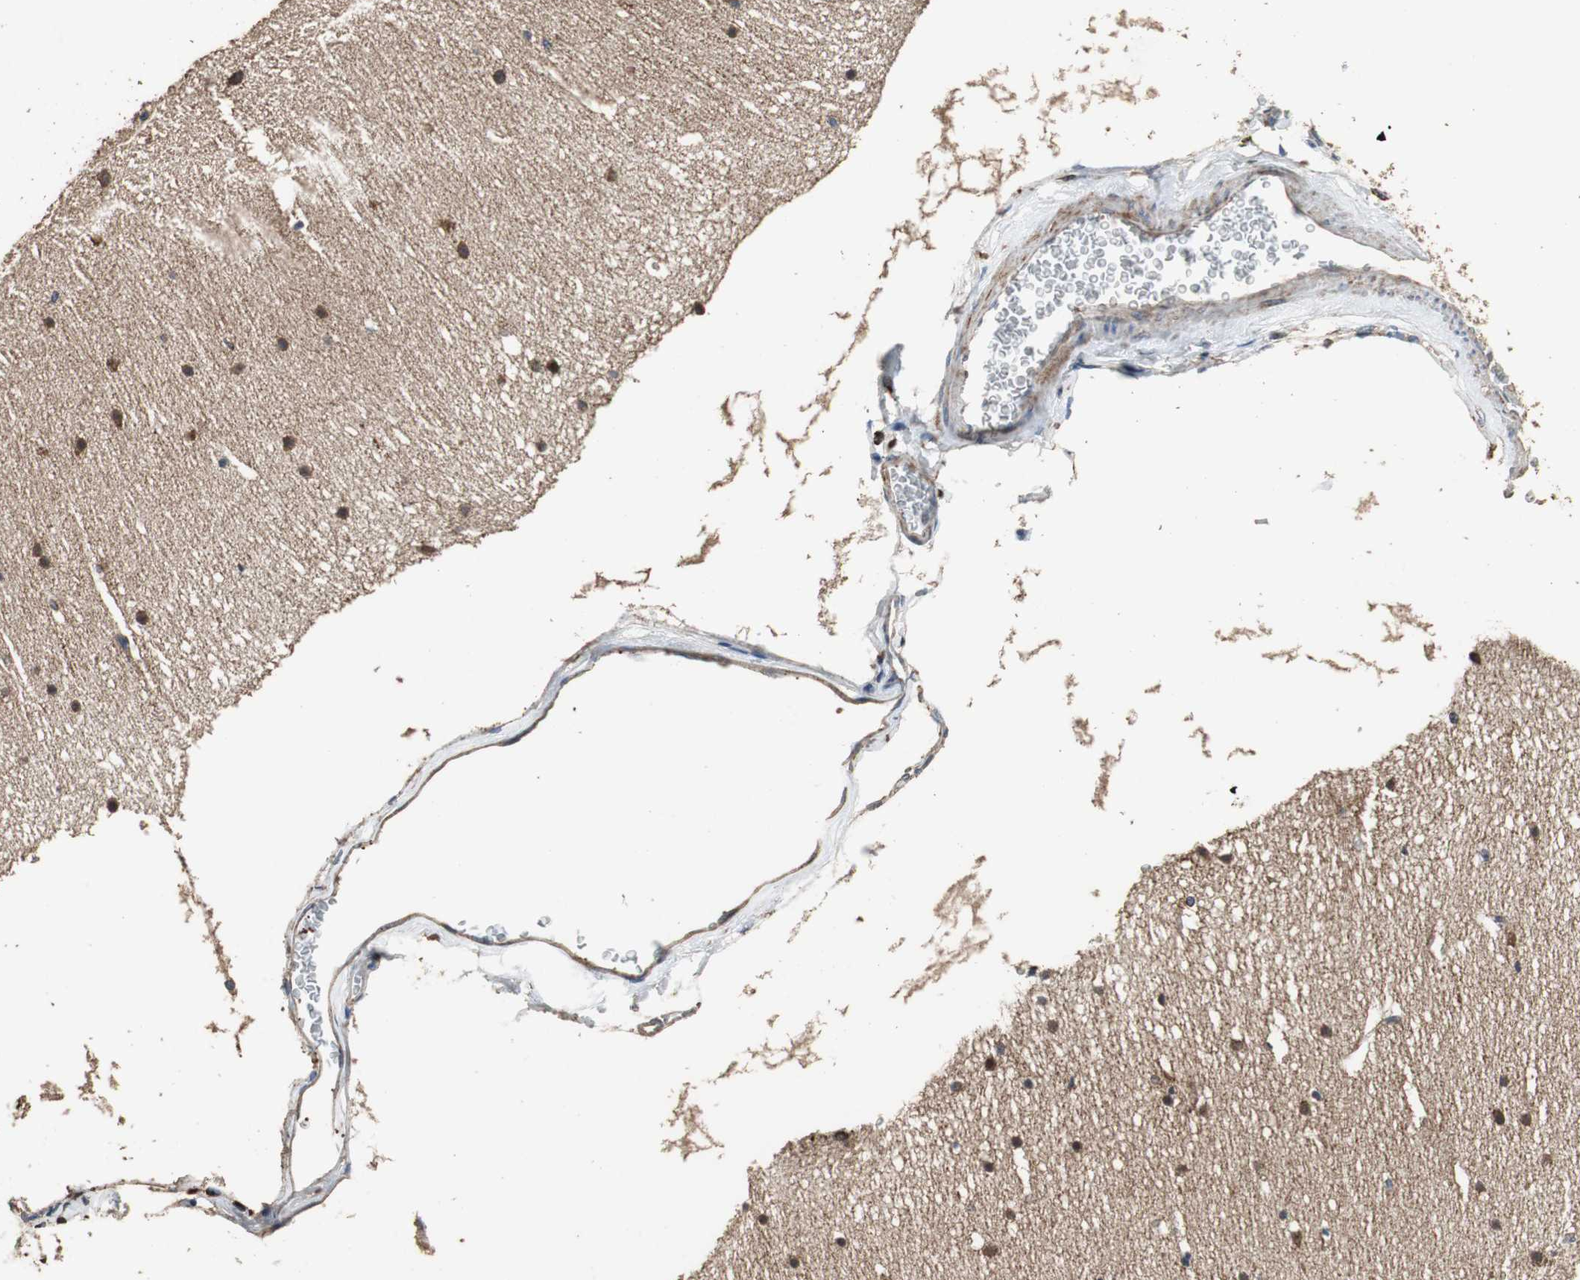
{"staining": {"intensity": "strong", "quantity": ">75%", "location": "cytoplasmic/membranous"}, "tissue": "cerebellum", "cell_type": "Cells in molecular layer", "image_type": "normal", "snomed": [{"axis": "morphology", "description": "Normal tissue, NOS"}, {"axis": "topography", "description": "Cerebellum"}], "caption": "Protein expression by immunohistochemistry demonstrates strong cytoplasmic/membranous expression in approximately >75% of cells in molecular layer in normal cerebellum.", "gene": "PRKRA", "patient": {"sex": "female", "age": 19}}